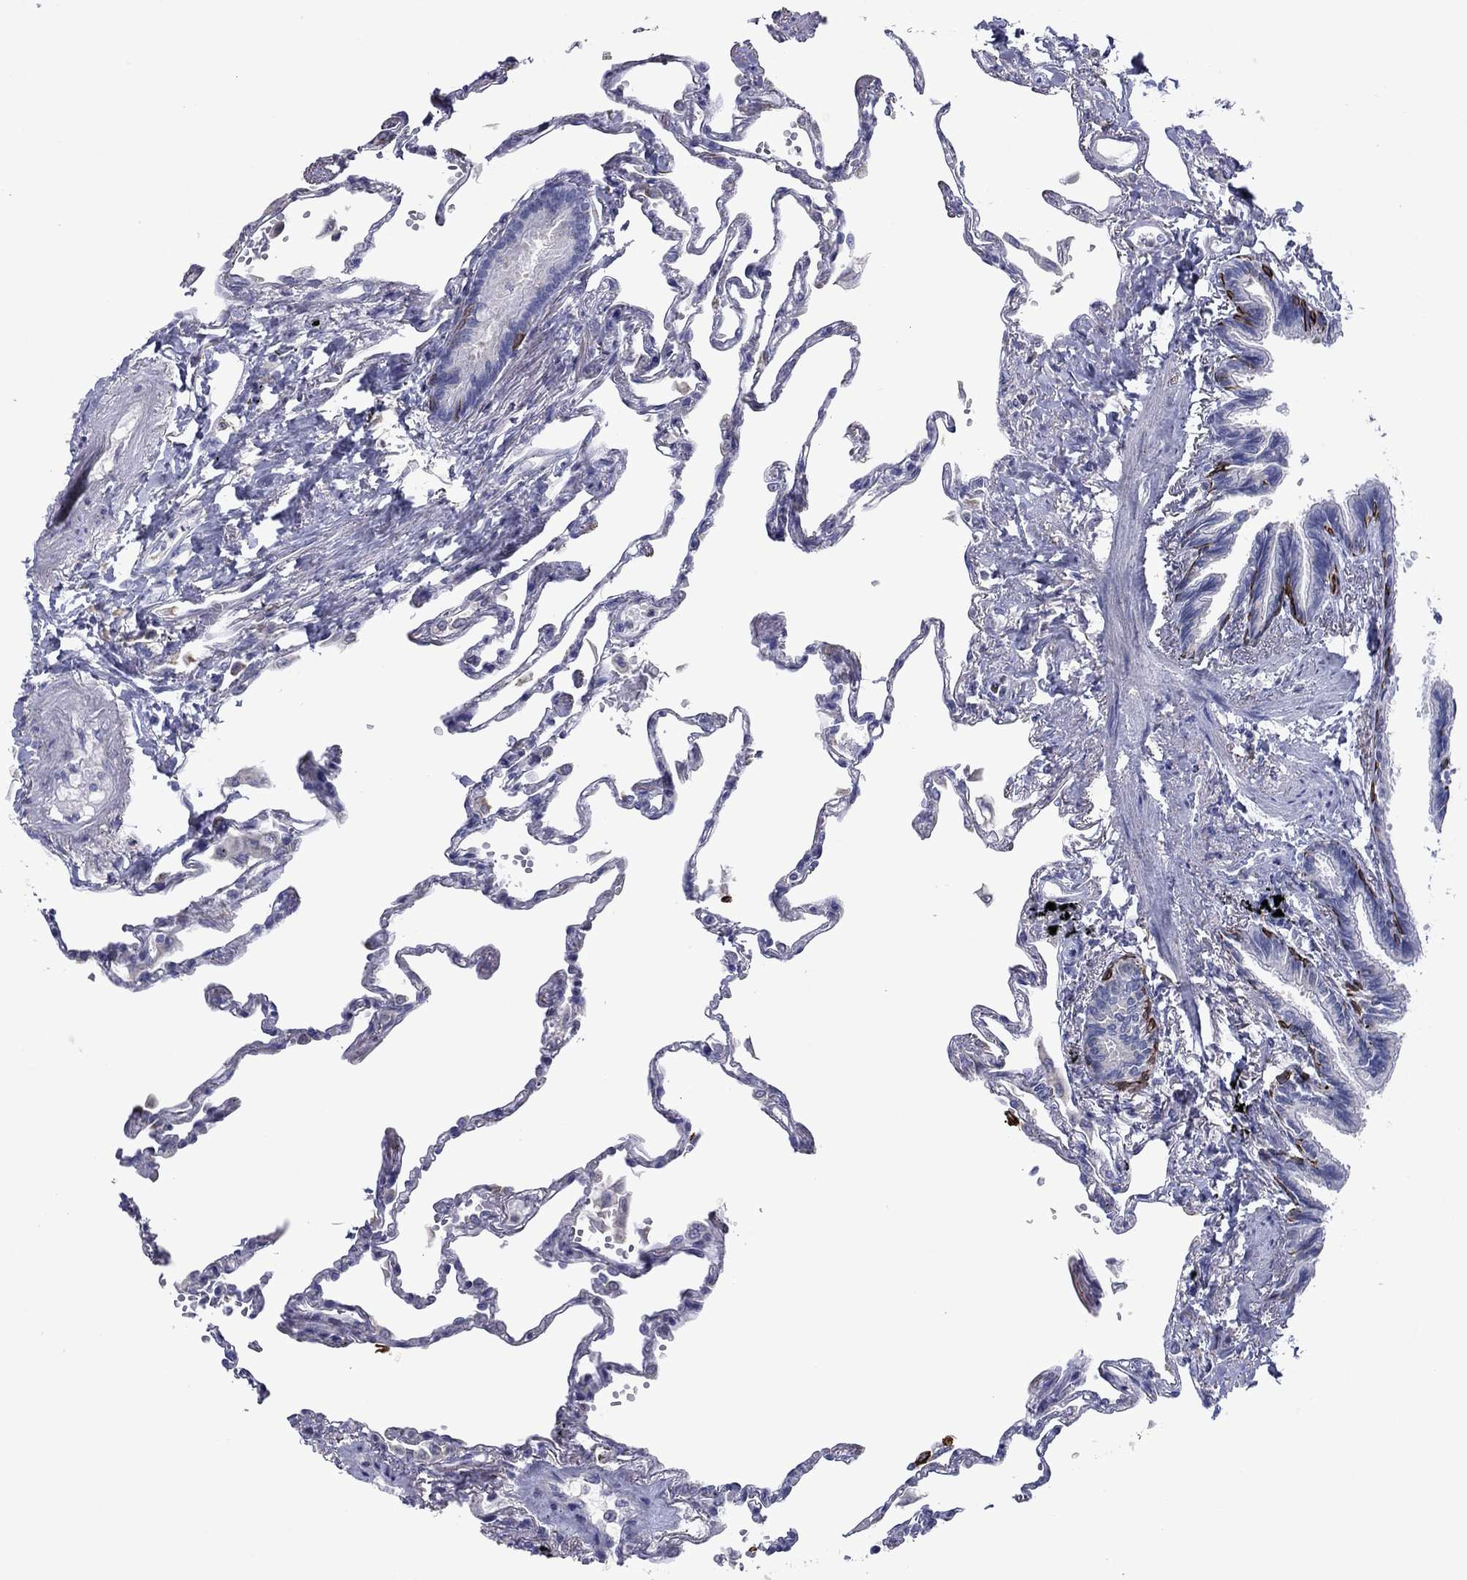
{"staining": {"intensity": "negative", "quantity": "none", "location": "none"}, "tissue": "lung", "cell_type": "Alveolar cells", "image_type": "normal", "snomed": [{"axis": "morphology", "description": "Normal tissue, NOS"}, {"axis": "topography", "description": "Lung"}], "caption": "DAB immunohistochemical staining of normal lung reveals no significant expression in alveolar cells.", "gene": "TMPRSS11A", "patient": {"sex": "male", "age": 78}}